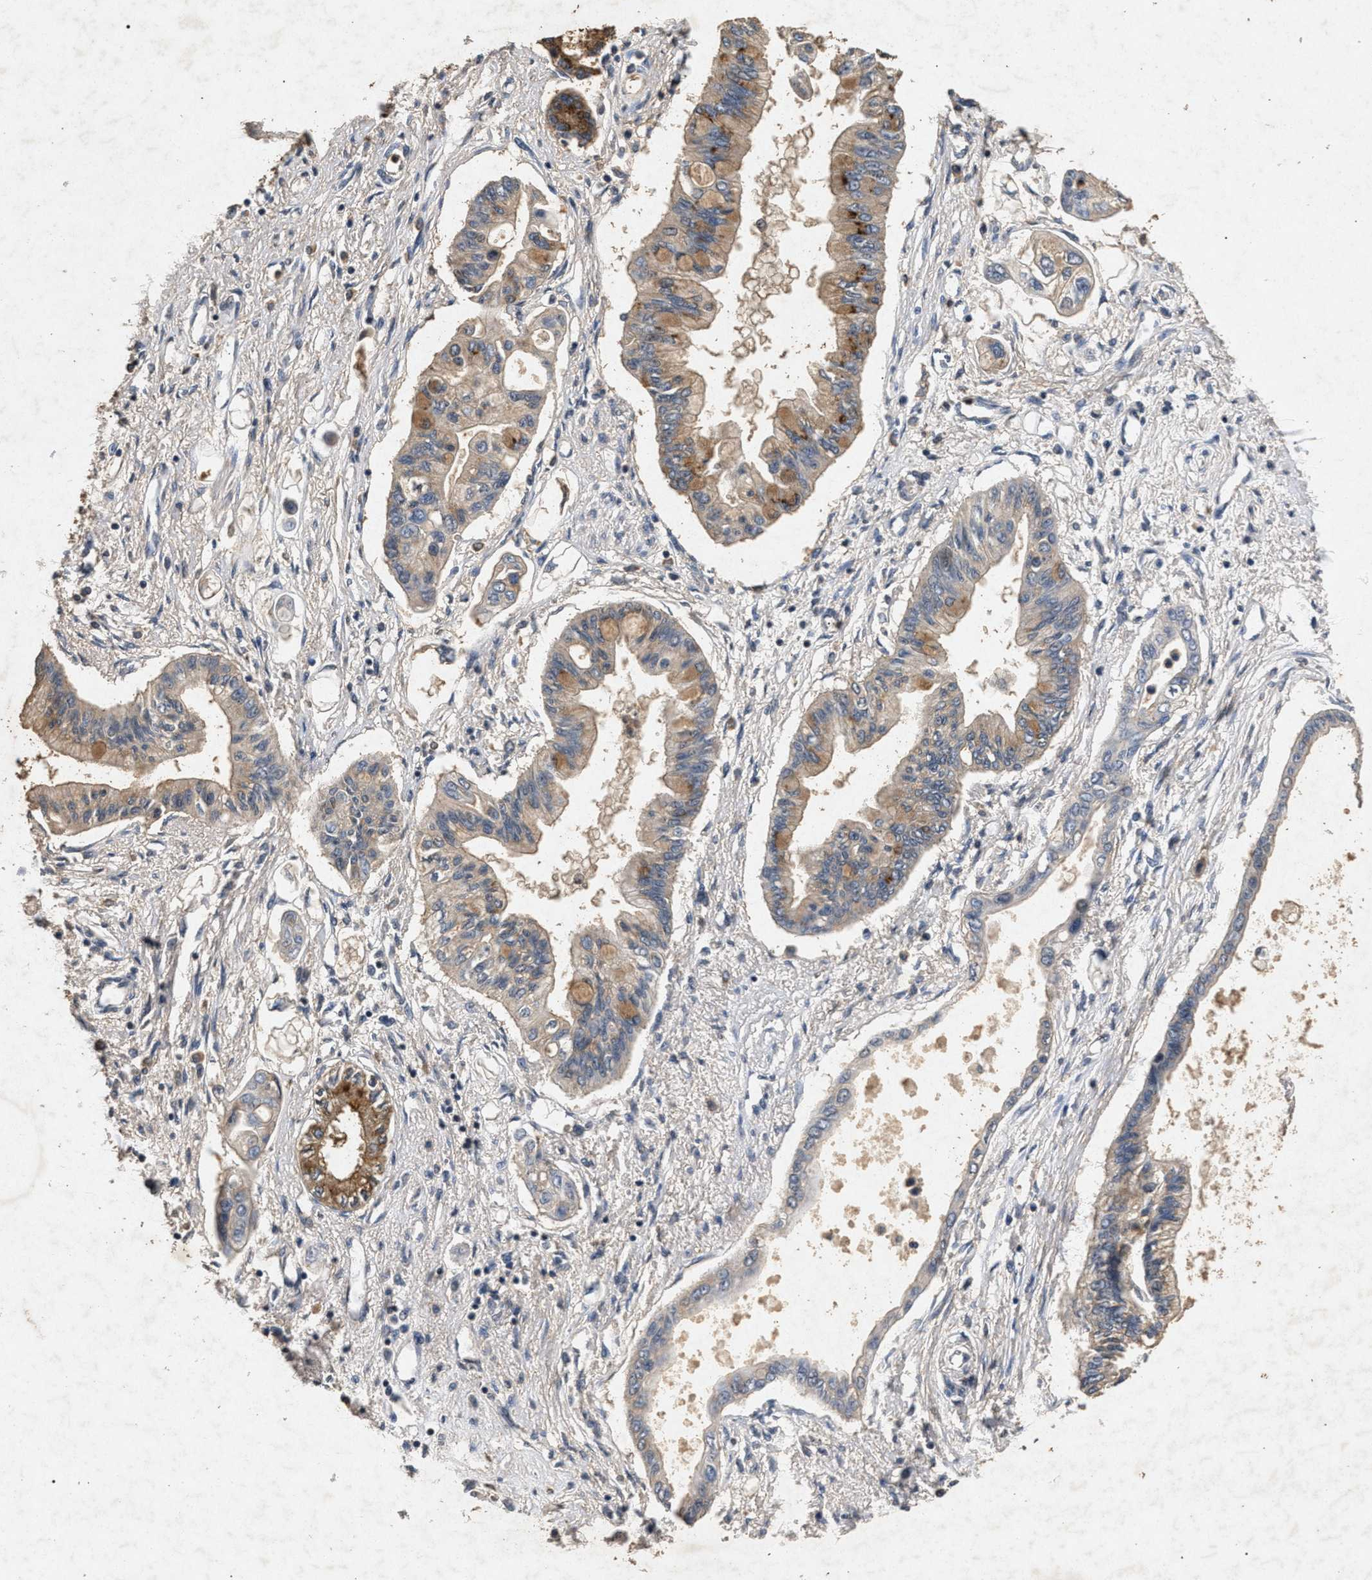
{"staining": {"intensity": "moderate", "quantity": ">75%", "location": "cytoplasmic/membranous"}, "tissue": "pancreatic cancer", "cell_type": "Tumor cells", "image_type": "cancer", "snomed": [{"axis": "morphology", "description": "Adenocarcinoma, NOS"}, {"axis": "topography", "description": "Pancreas"}], "caption": "The immunohistochemical stain highlights moderate cytoplasmic/membranous staining in tumor cells of pancreatic cancer tissue.", "gene": "PPP1CC", "patient": {"sex": "female", "age": 77}}